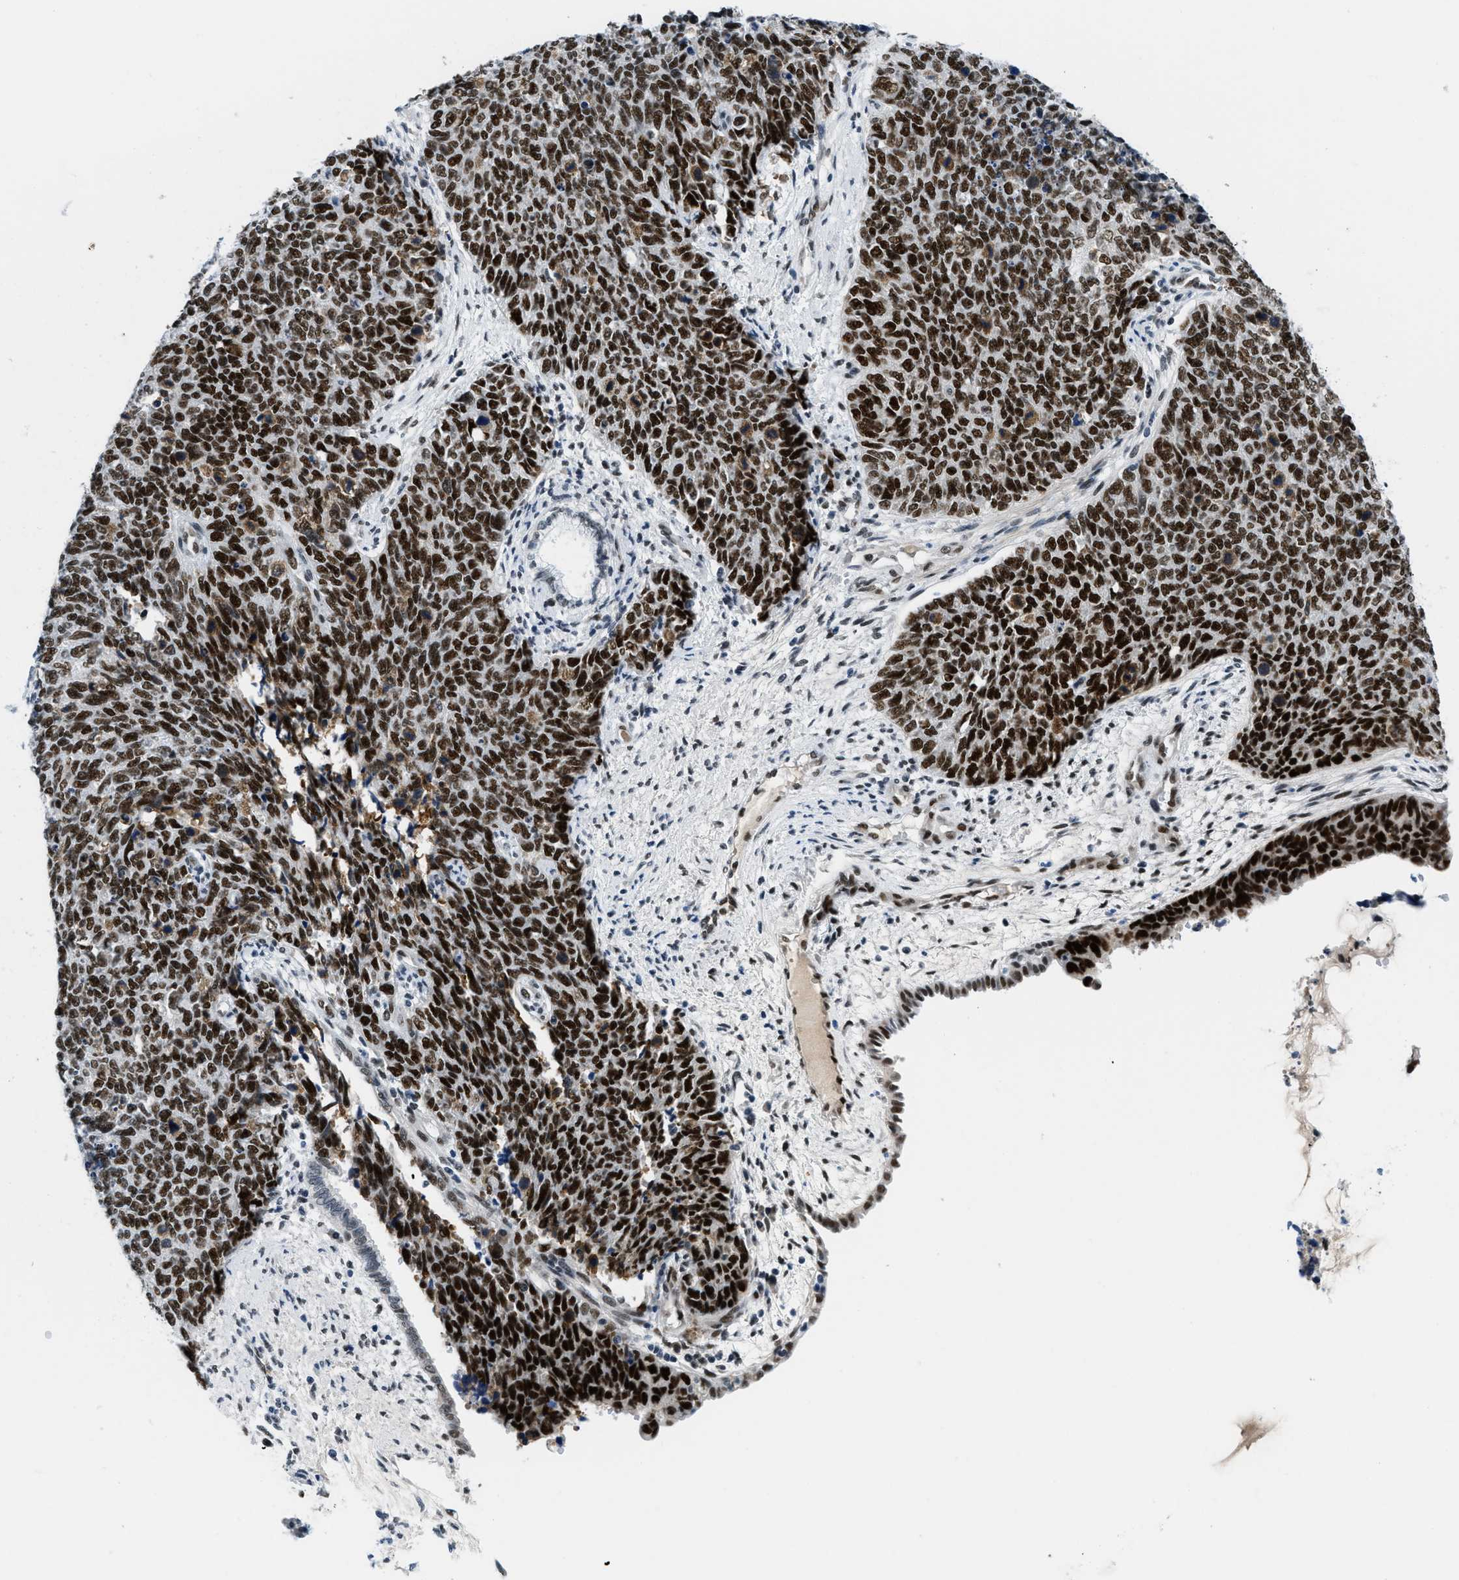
{"staining": {"intensity": "strong", "quantity": ">75%", "location": "nuclear"}, "tissue": "cervical cancer", "cell_type": "Tumor cells", "image_type": "cancer", "snomed": [{"axis": "morphology", "description": "Squamous cell carcinoma, NOS"}, {"axis": "topography", "description": "Cervix"}], "caption": "An image of human squamous cell carcinoma (cervical) stained for a protein shows strong nuclear brown staining in tumor cells. (DAB (3,3'-diaminobenzidine) IHC with brightfield microscopy, high magnification).", "gene": "SMARCAD1", "patient": {"sex": "female", "age": 63}}